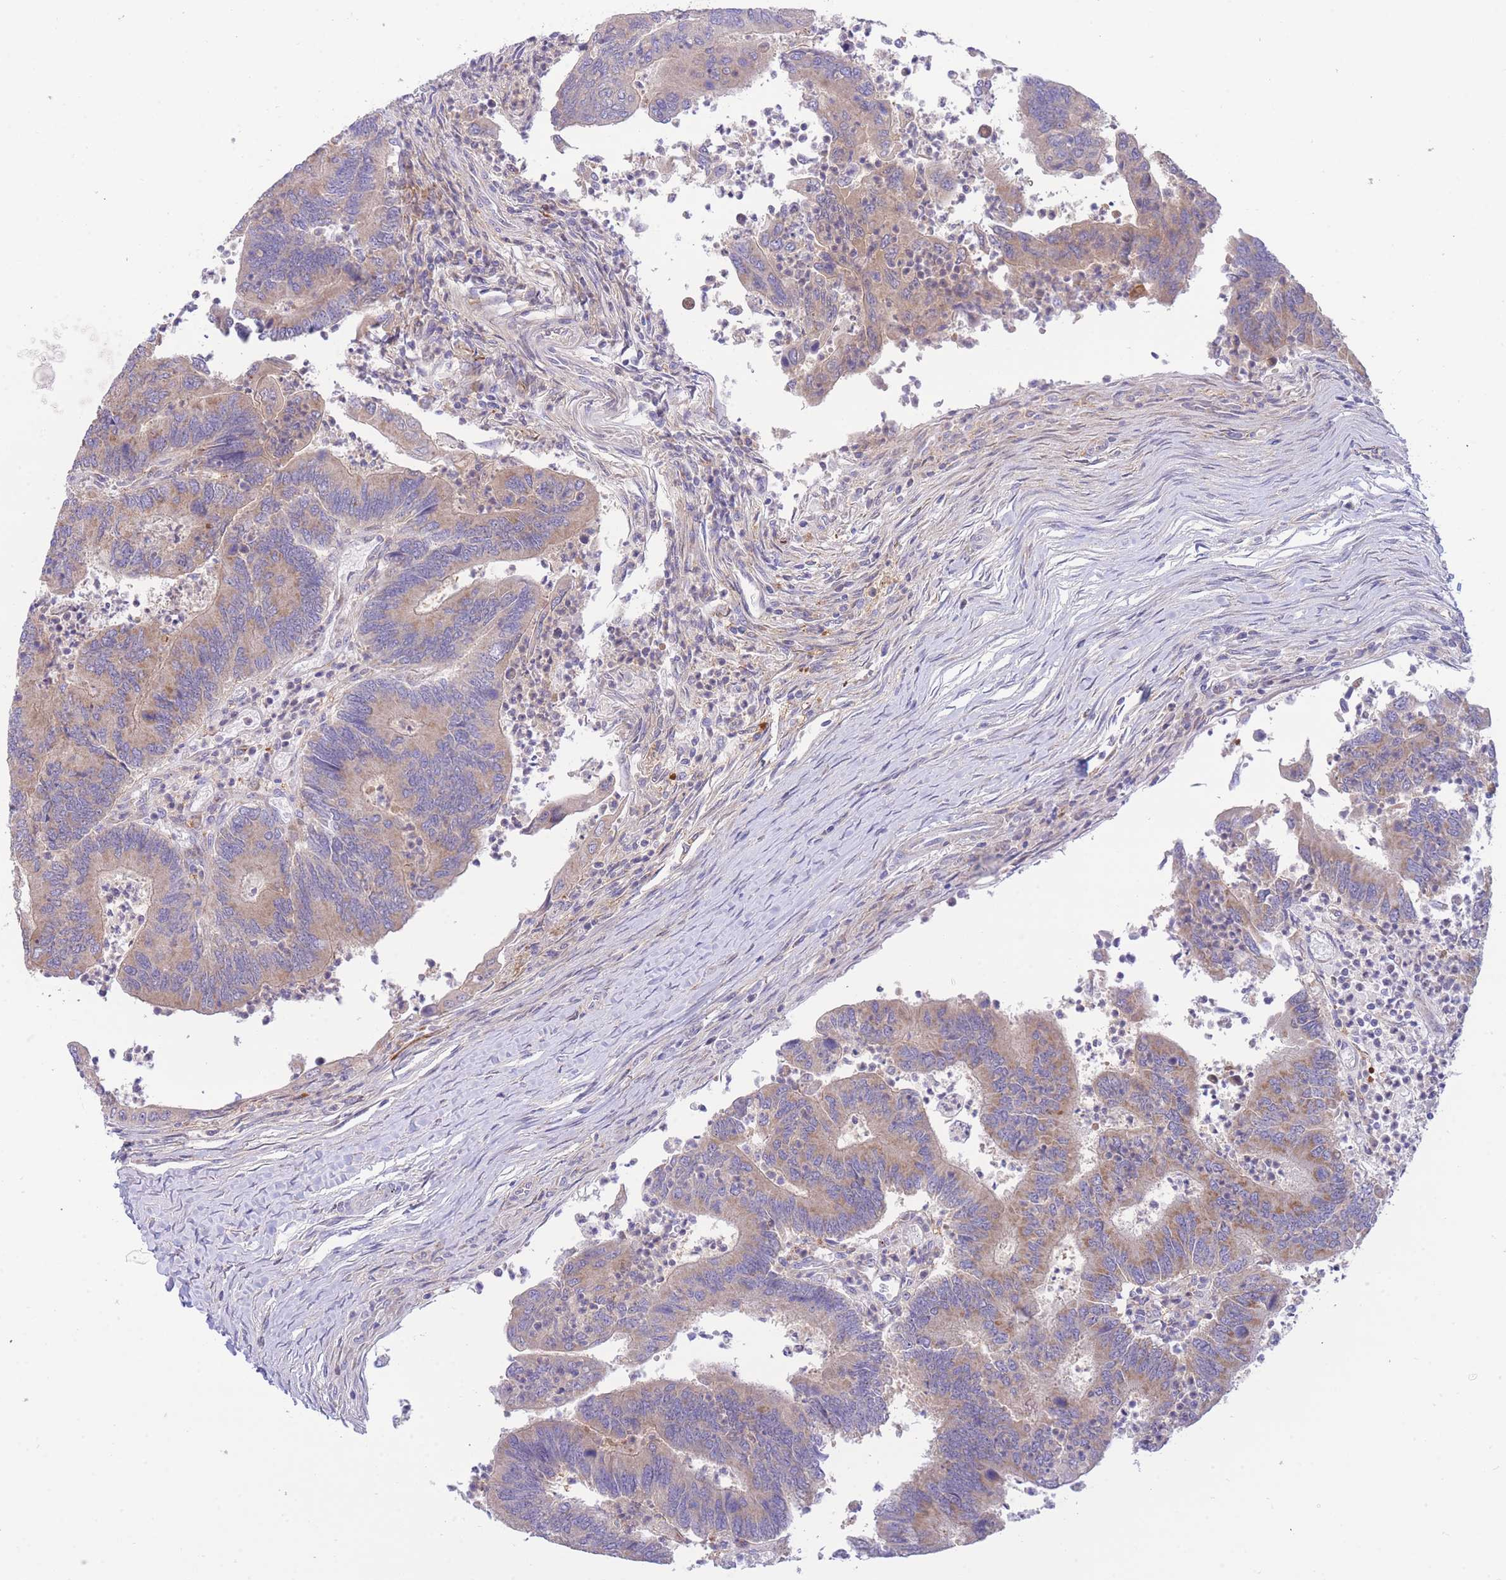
{"staining": {"intensity": "moderate", "quantity": "25%-75%", "location": "cytoplasmic/membranous"}, "tissue": "colorectal cancer", "cell_type": "Tumor cells", "image_type": "cancer", "snomed": [{"axis": "morphology", "description": "Adenocarcinoma, NOS"}, {"axis": "topography", "description": "Colon"}], "caption": "Immunohistochemistry (IHC) histopathology image of colorectal cancer (adenocarcinoma) stained for a protein (brown), which exhibits medium levels of moderate cytoplasmic/membranous positivity in about 25%-75% of tumor cells.", "gene": "NAMPT", "patient": {"sex": "female", "age": 67}}